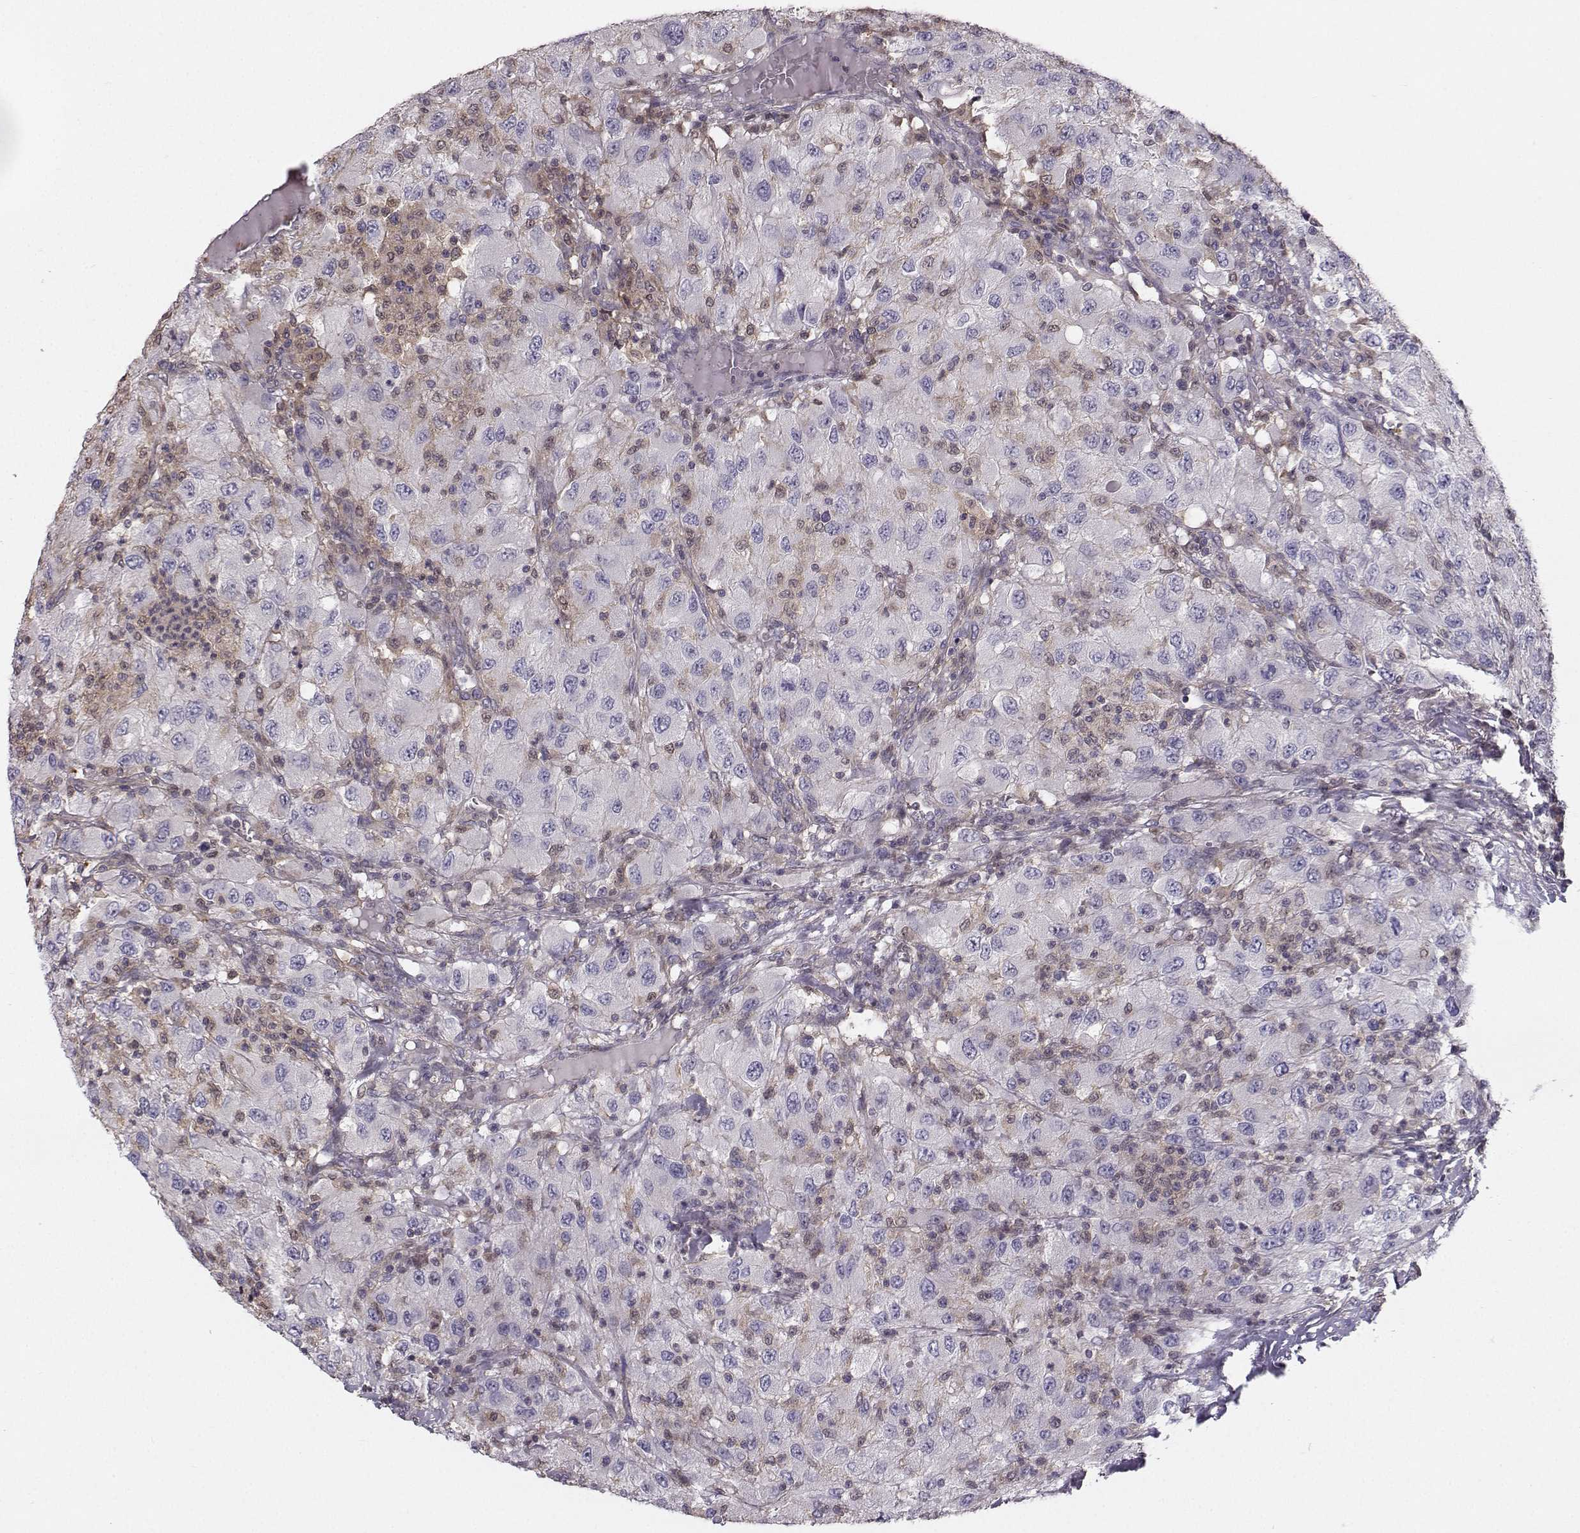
{"staining": {"intensity": "negative", "quantity": "none", "location": "none"}, "tissue": "renal cancer", "cell_type": "Tumor cells", "image_type": "cancer", "snomed": [{"axis": "morphology", "description": "Adenocarcinoma, NOS"}, {"axis": "topography", "description": "Kidney"}], "caption": "Renal cancer stained for a protein using IHC reveals no staining tumor cells.", "gene": "ASB16", "patient": {"sex": "female", "age": 67}}